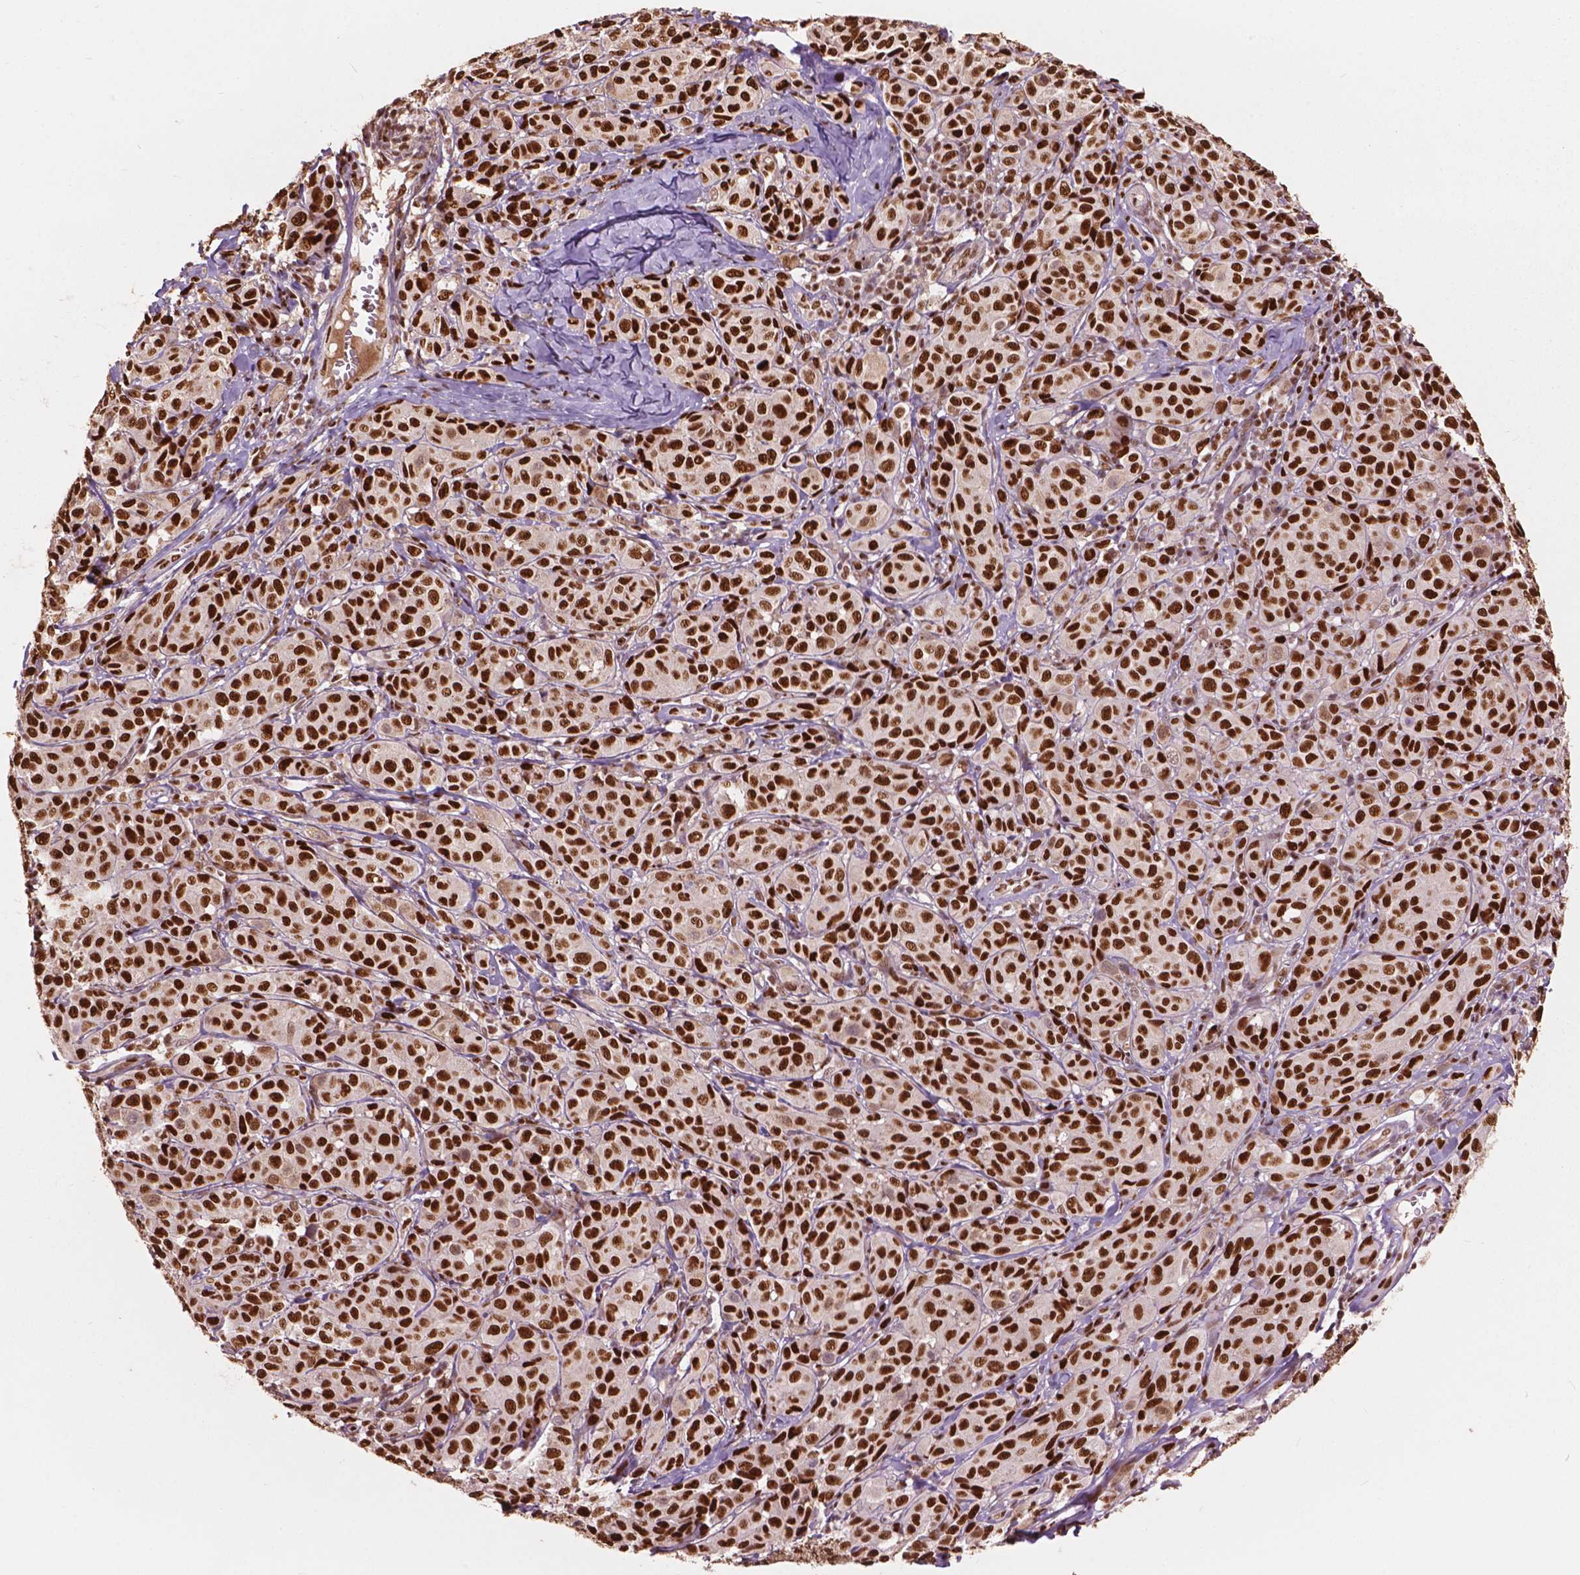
{"staining": {"intensity": "strong", "quantity": ">75%", "location": "nuclear"}, "tissue": "melanoma", "cell_type": "Tumor cells", "image_type": "cancer", "snomed": [{"axis": "morphology", "description": "Malignant melanoma, NOS"}, {"axis": "topography", "description": "Skin"}], "caption": "Immunohistochemistry (DAB) staining of malignant melanoma reveals strong nuclear protein expression in approximately >75% of tumor cells.", "gene": "ANP32B", "patient": {"sex": "male", "age": 89}}